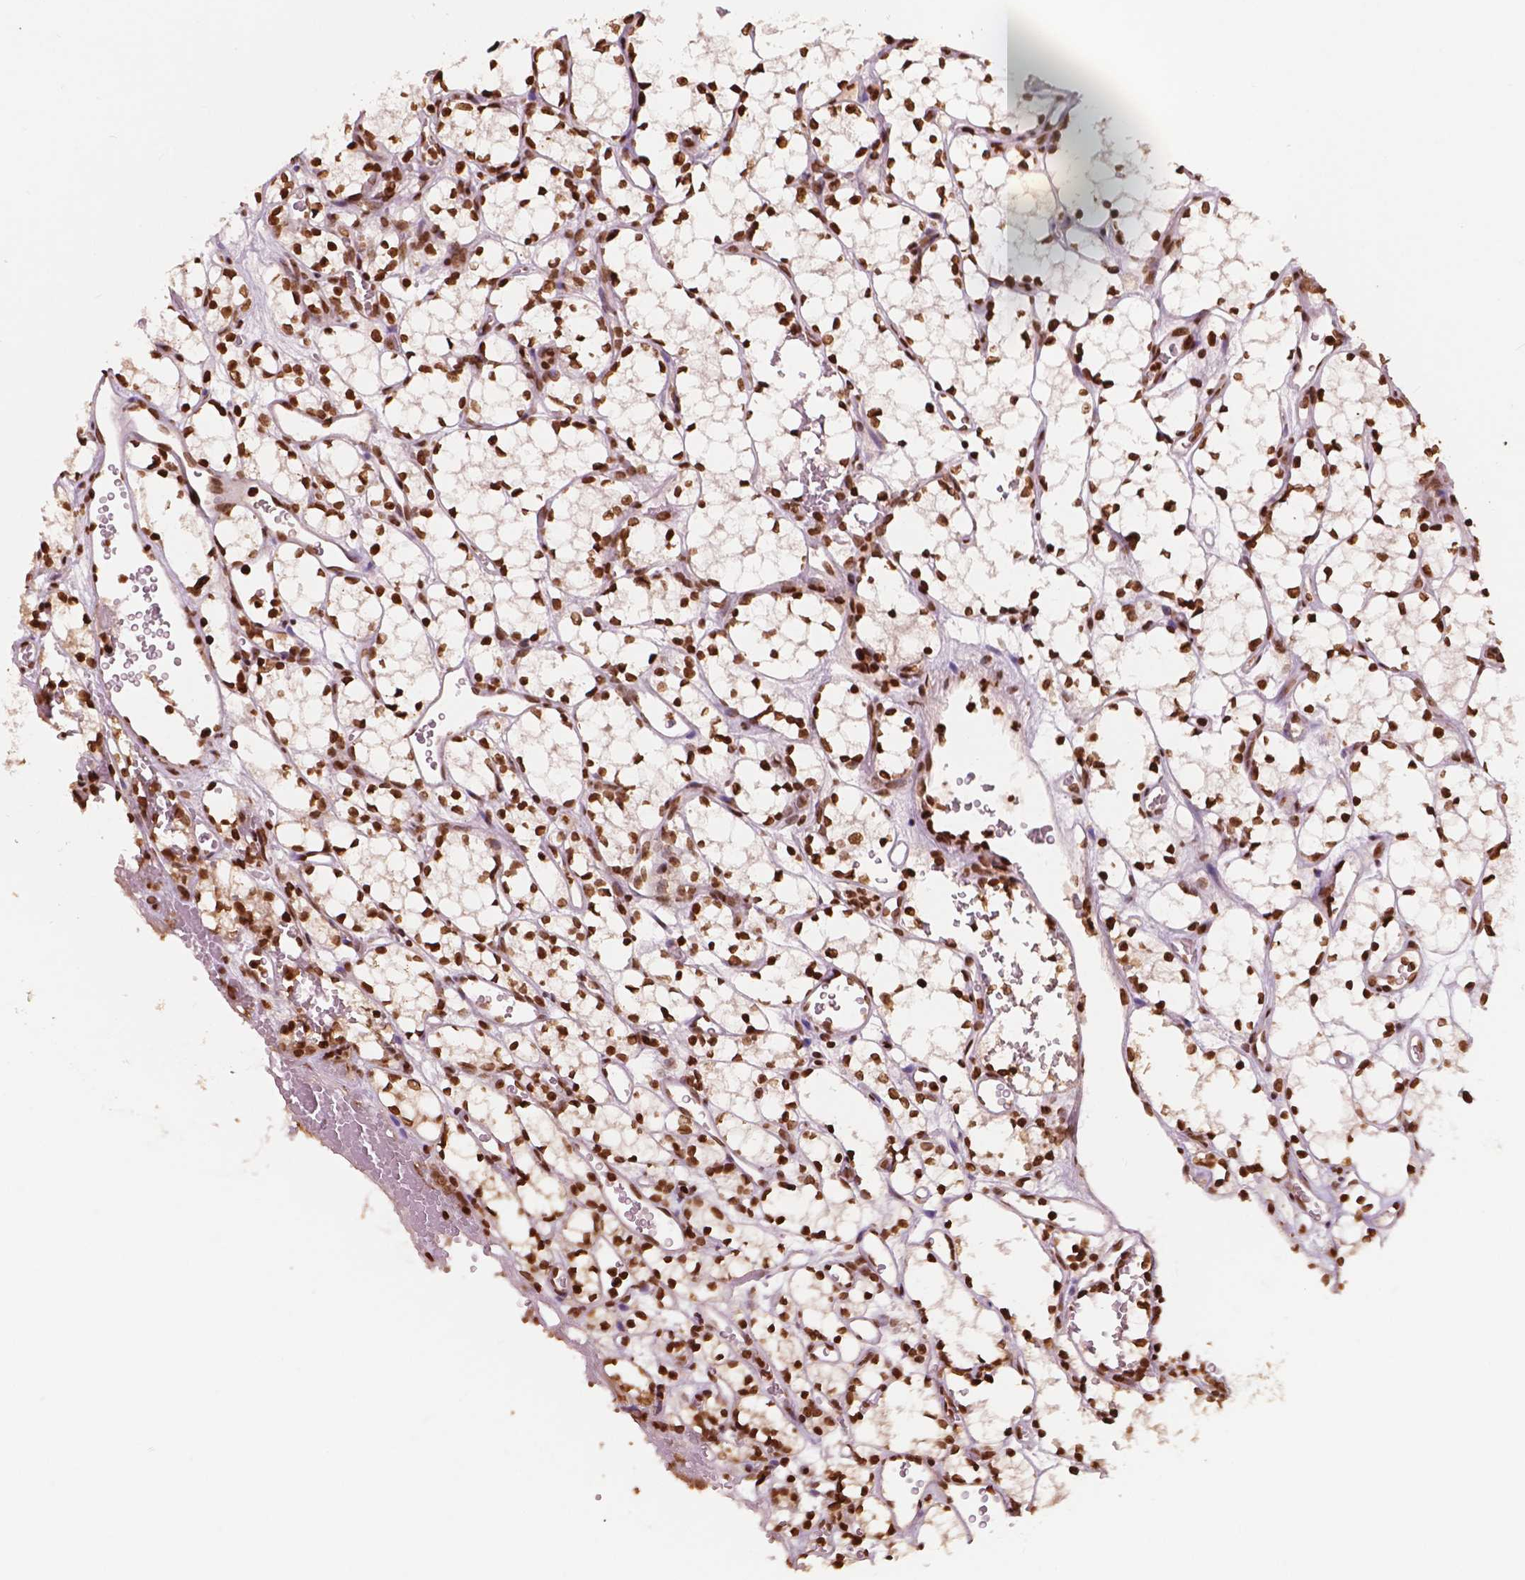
{"staining": {"intensity": "strong", "quantity": ">75%", "location": "nuclear"}, "tissue": "renal cancer", "cell_type": "Tumor cells", "image_type": "cancer", "snomed": [{"axis": "morphology", "description": "Adenocarcinoma, NOS"}, {"axis": "topography", "description": "Kidney"}], "caption": "Adenocarcinoma (renal) tissue shows strong nuclear staining in about >75% of tumor cells, visualized by immunohistochemistry. Immunohistochemistry (ihc) stains the protein of interest in brown and the nuclei are stained blue.", "gene": "H3C7", "patient": {"sex": "female", "age": 69}}